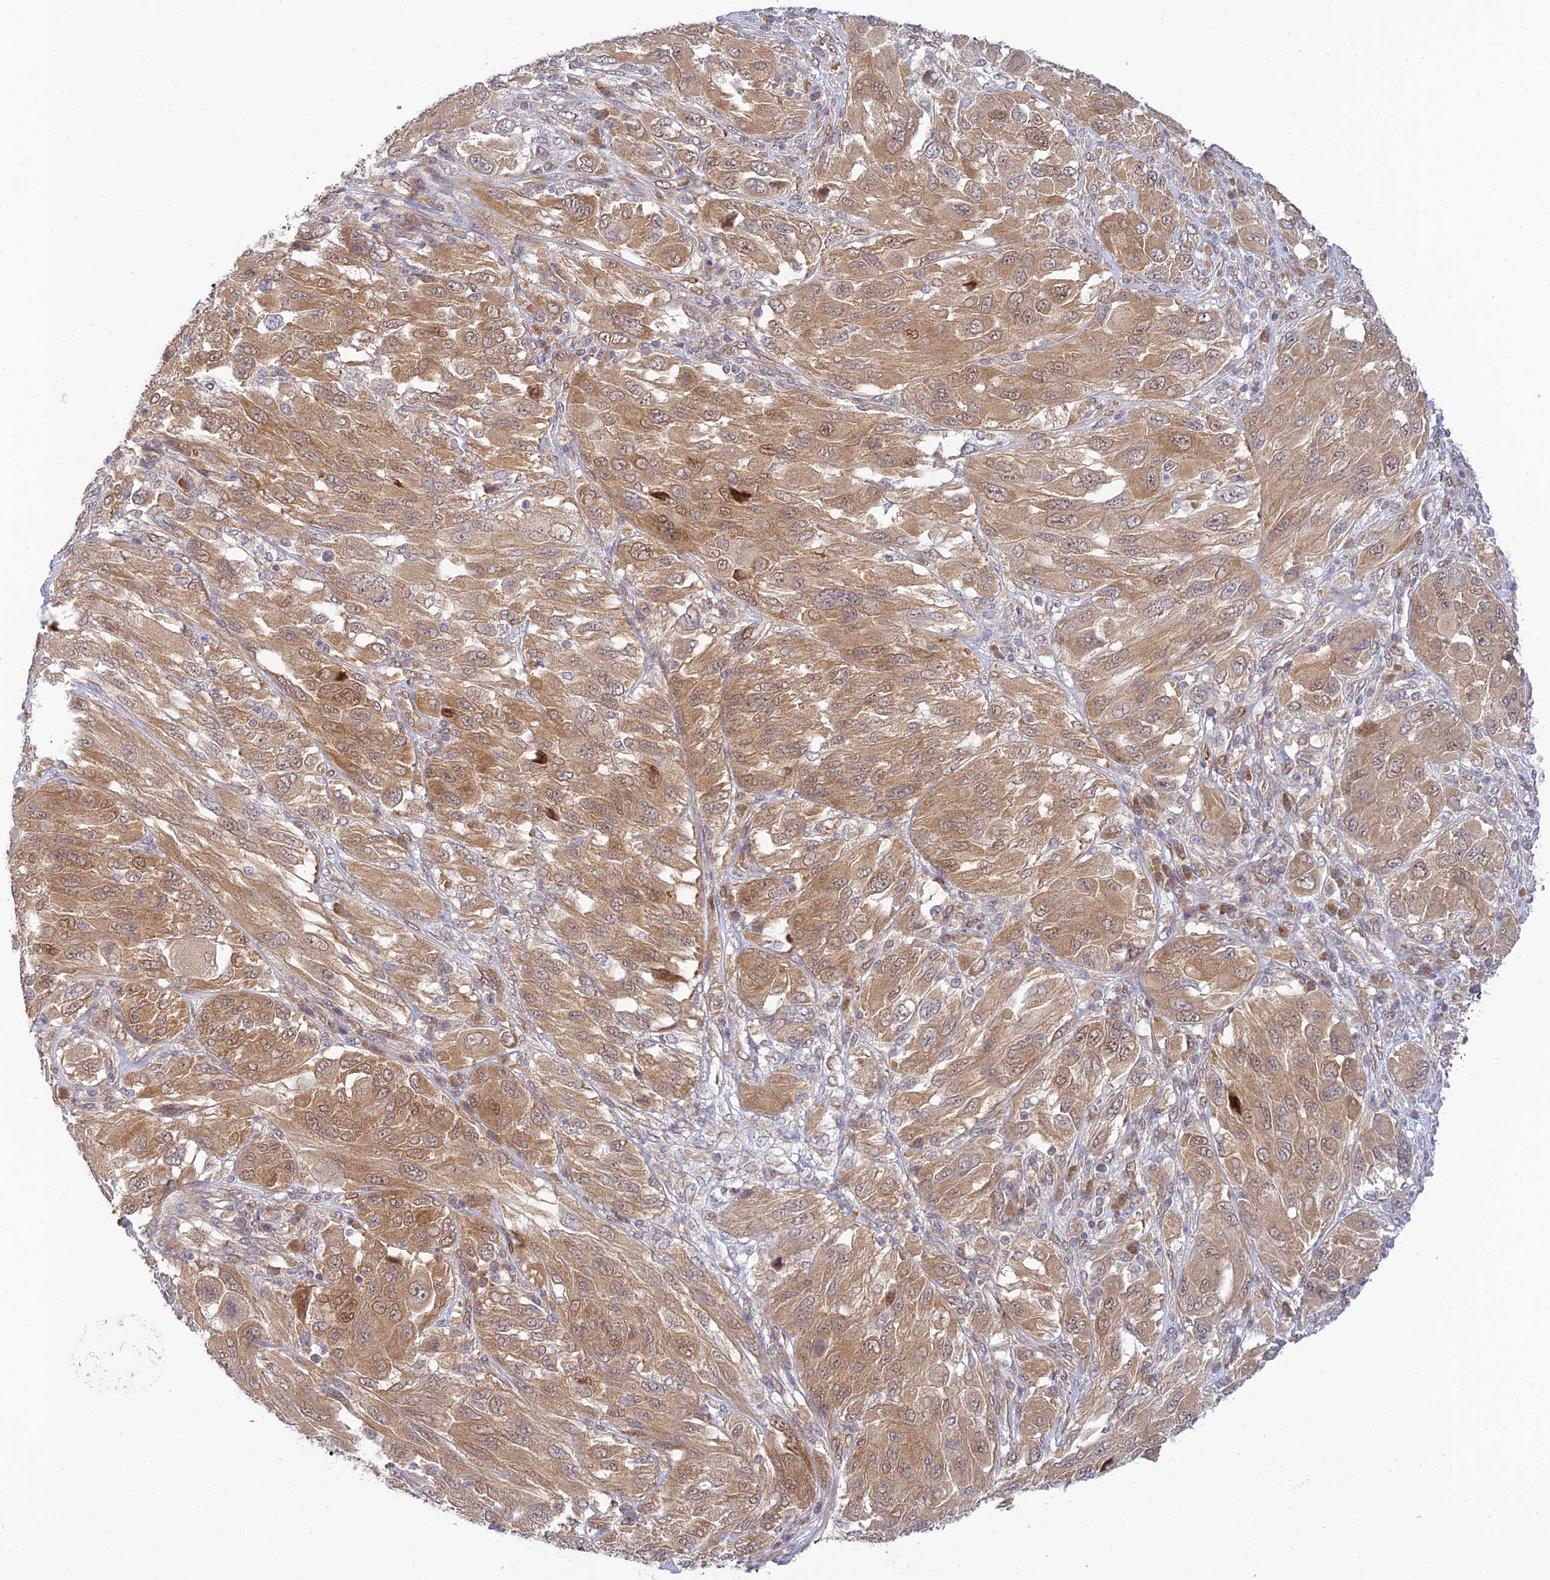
{"staining": {"intensity": "moderate", "quantity": ">75%", "location": "cytoplasmic/membranous,nuclear"}, "tissue": "melanoma", "cell_type": "Tumor cells", "image_type": "cancer", "snomed": [{"axis": "morphology", "description": "Malignant melanoma, NOS"}, {"axis": "topography", "description": "Skin"}], "caption": "This histopathology image reveals IHC staining of melanoma, with medium moderate cytoplasmic/membranous and nuclear expression in approximately >75% of tumor cells.", "gene": "SKIC8", "patient": {"sex": "female", "age": 91}}